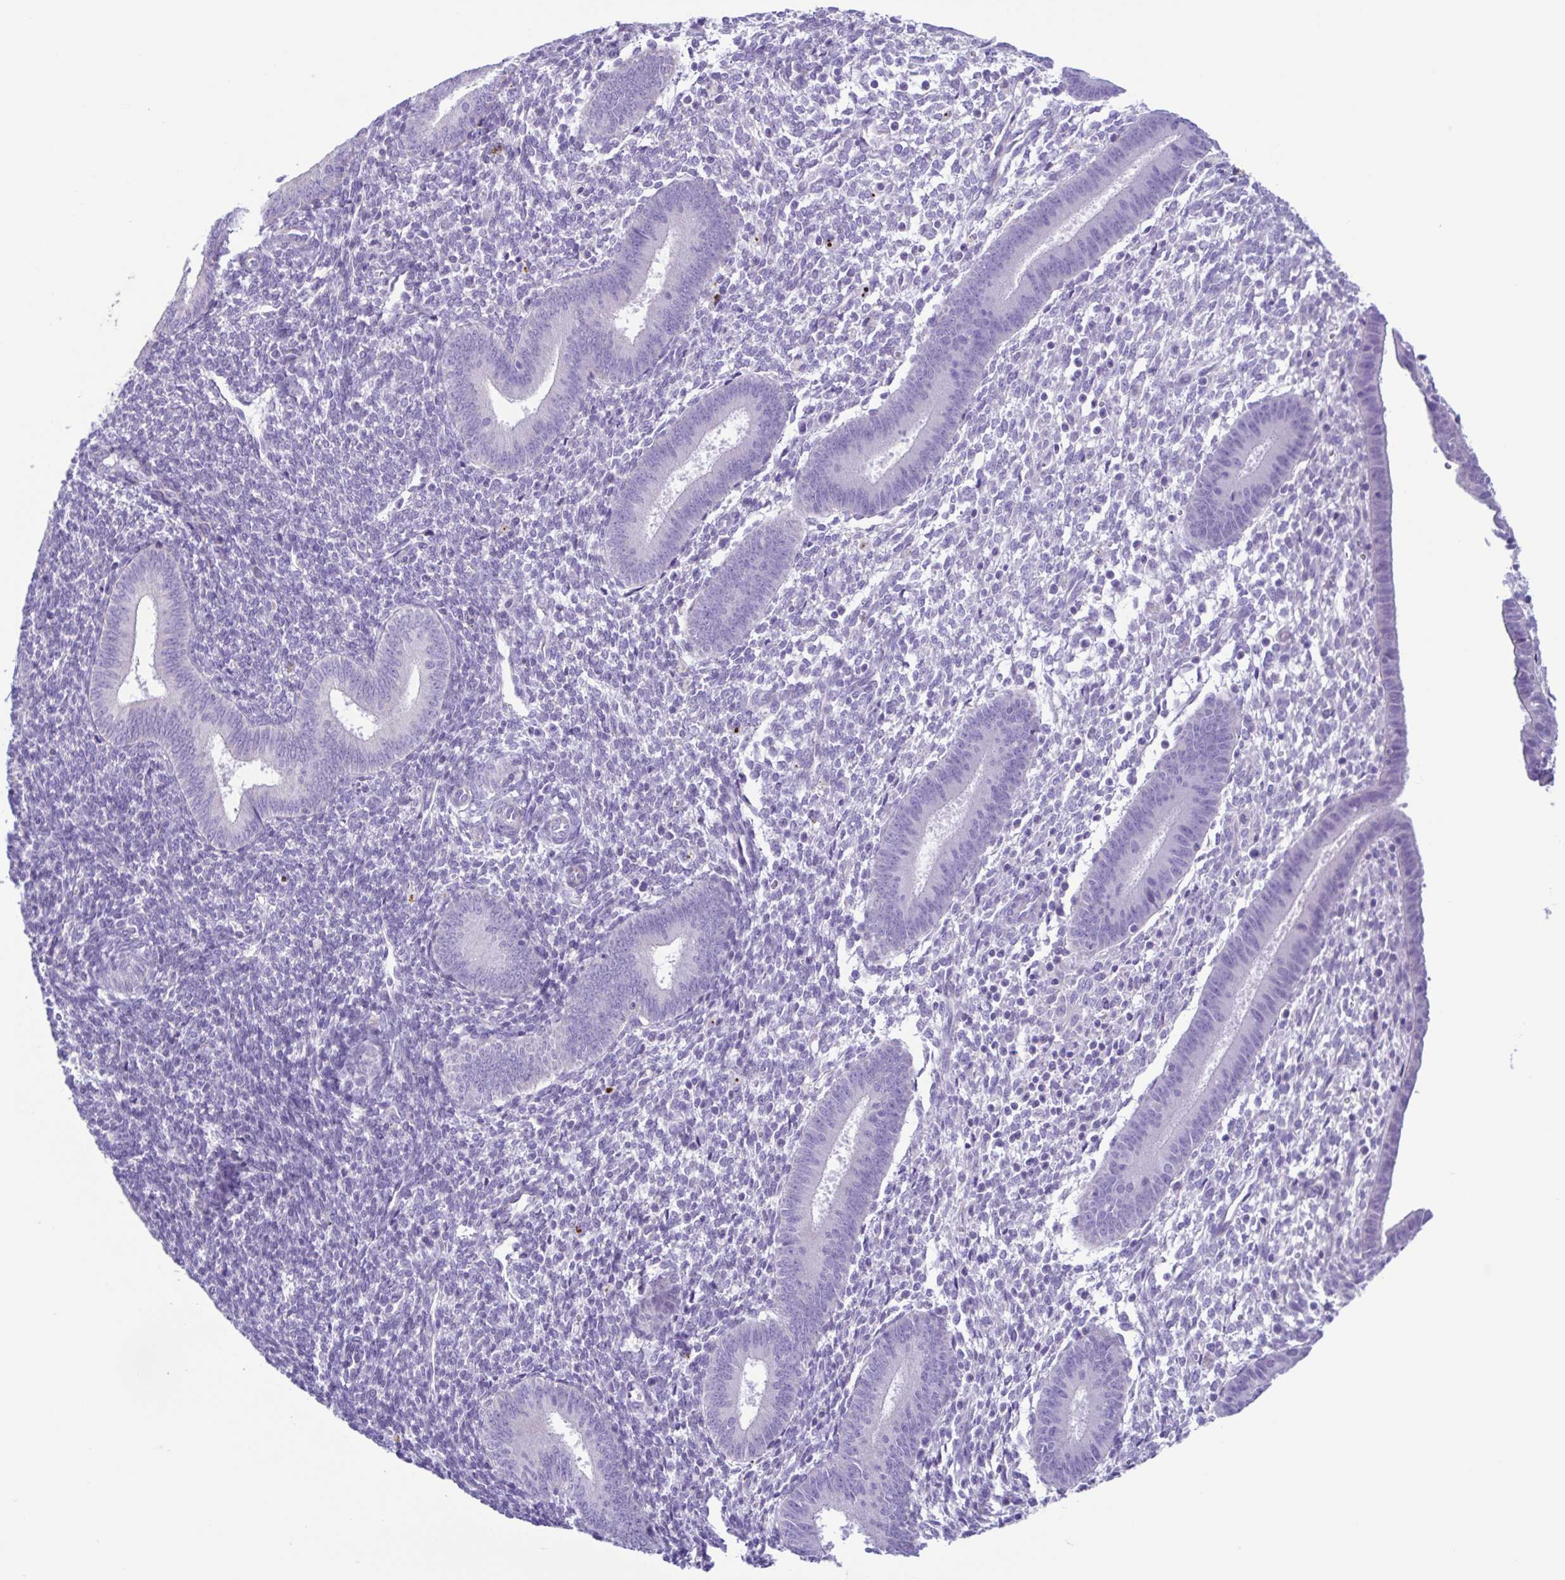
{"staining": {"intensity": "negative", "quantity": "none", "location": "none"}, "tissue": "endometrium", "cell_type": "Cells in endometrial stroma", "image_type": "normal", "snomed": [{"axis": "morphology", "description": "Normal tissue, NOS"}, {"axis": "topography", "description": "Endometrium"}], "caption": "Immunohistochemical staining of normal endometrium shows no significant expression in cells in endometrial stroma. (Stains: DAB (3,3'-diaminobenzidine) immunohistochemistry (IHC) with hematoxylin counter stain, Microscopy: brightfield microscopy at high magnification).", "gene": "ACTRT3", "patient": {"sex": "female", "age": 25}}